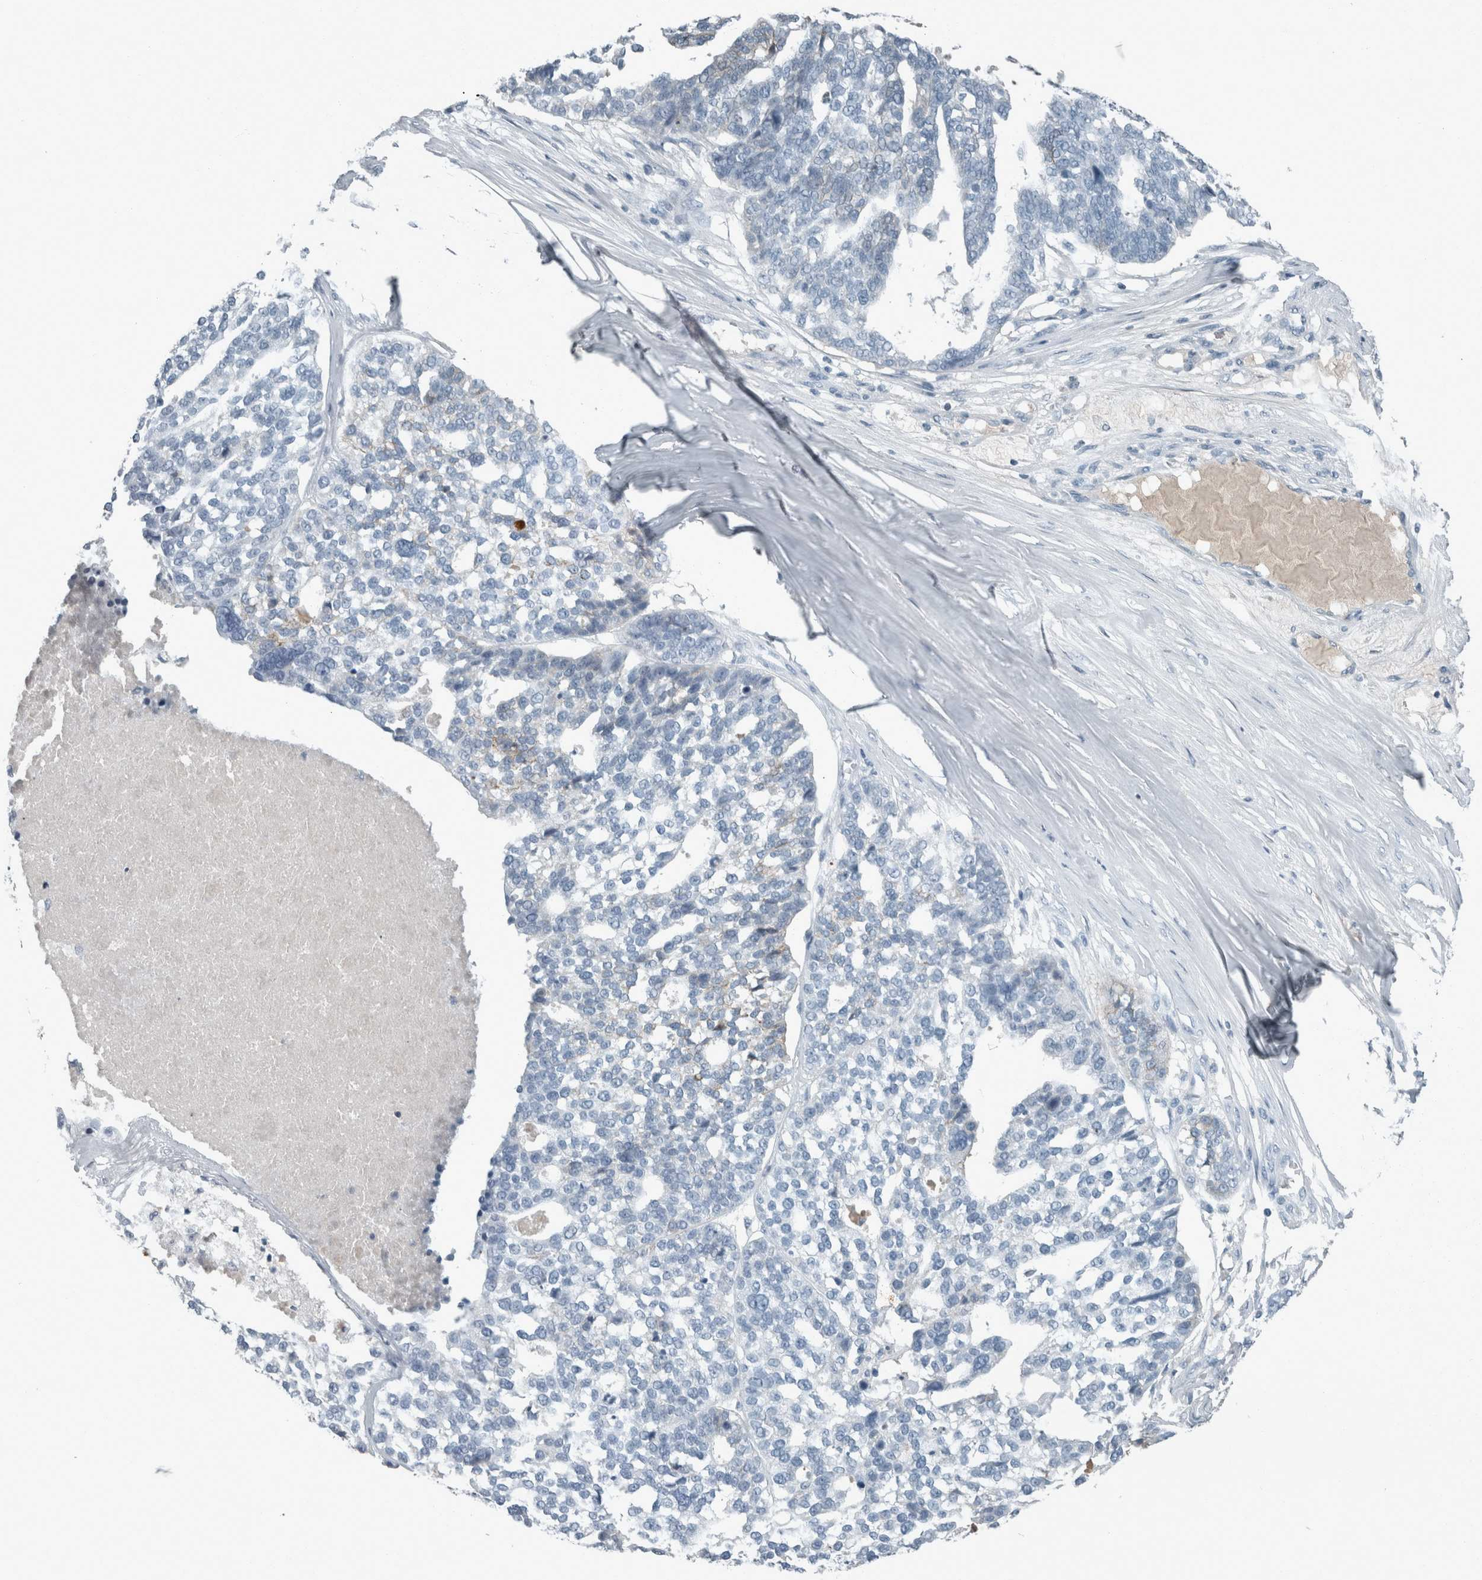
{"staining": {"intensity": "weak", "quantity": "<25%", "location": "cytoplasmic/membranous"}, "tissue": "ovarian cancer", "cell_type": "Tumor cells", "image_type": "cancer", "snomed": [{"axis": "morphology", "description": "Cystadenocarcinoma, serous, NOS"}, {"axis": "topography", "description": "Ovary"}], "caption": "Immunohistochemistry (IHC) of human ovarian cancer (serous cystadenocarcinoma) demonstrates no staining in tumor cells.", "gene": "CHL1", "patient": {"sex": "female", "age": 59}}